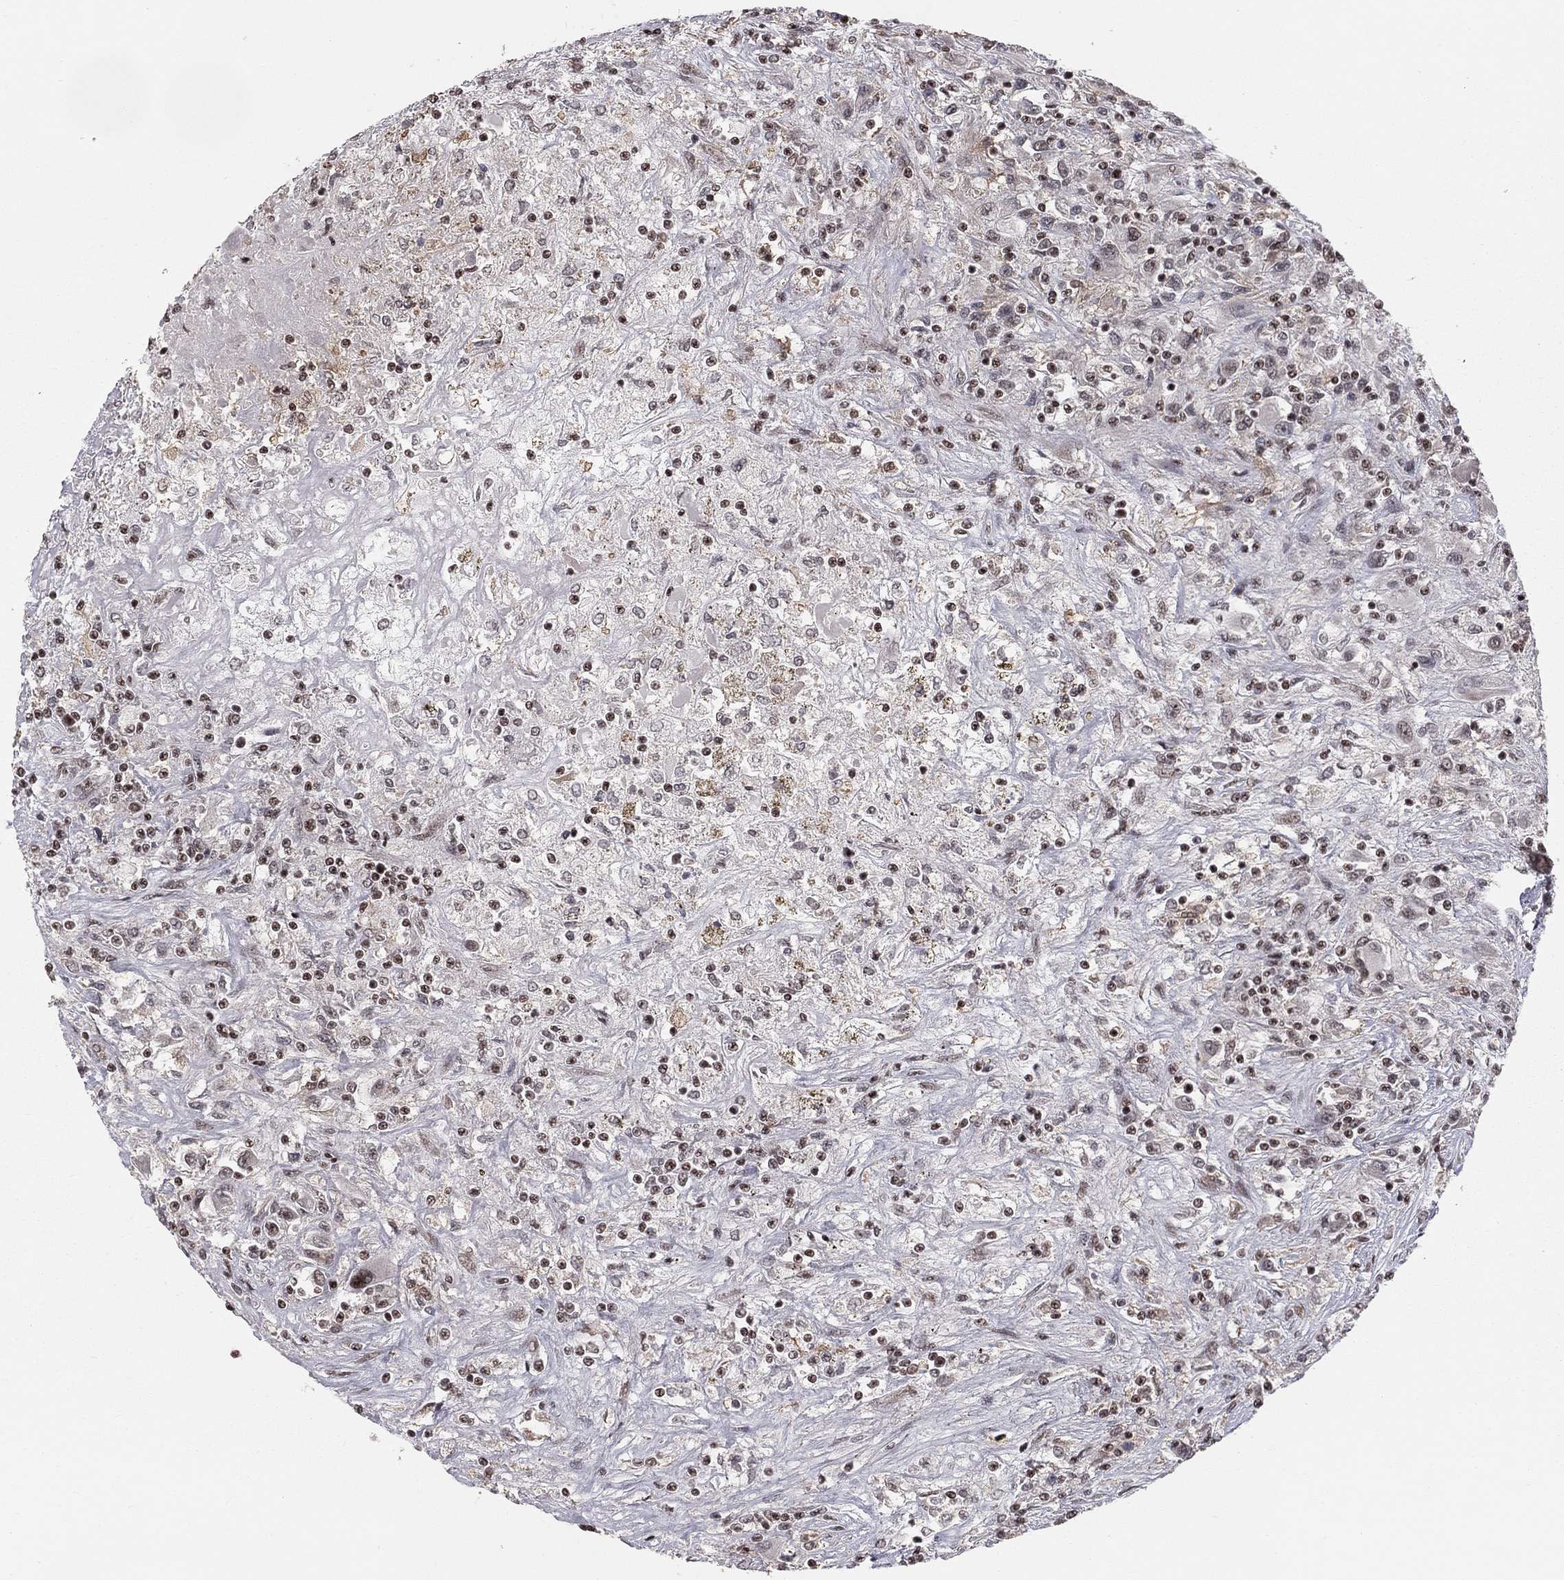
{"staining": {"intensity": "negative", "quantity": "none", "location": "none"}, "tissue": "renal cancer", "cell_type": "Tumor cells", "image_type": "cancer", "snomed": [{"axis": "morphology", "description": "Adenocarcinoma, NOS"}, {"axis": "topography", "description": "Kidney"}], "caption": "A micrograph of renal cancer (adenocarcinoma) stained for a protein exhibits no brown staining in tumor cells. (DAB (3,3'-diaminobenzidine) immunohistochemistry (IHC), high magnification).", "gene": "NFYB", "patient": {"sex": "female", "age": 67}}